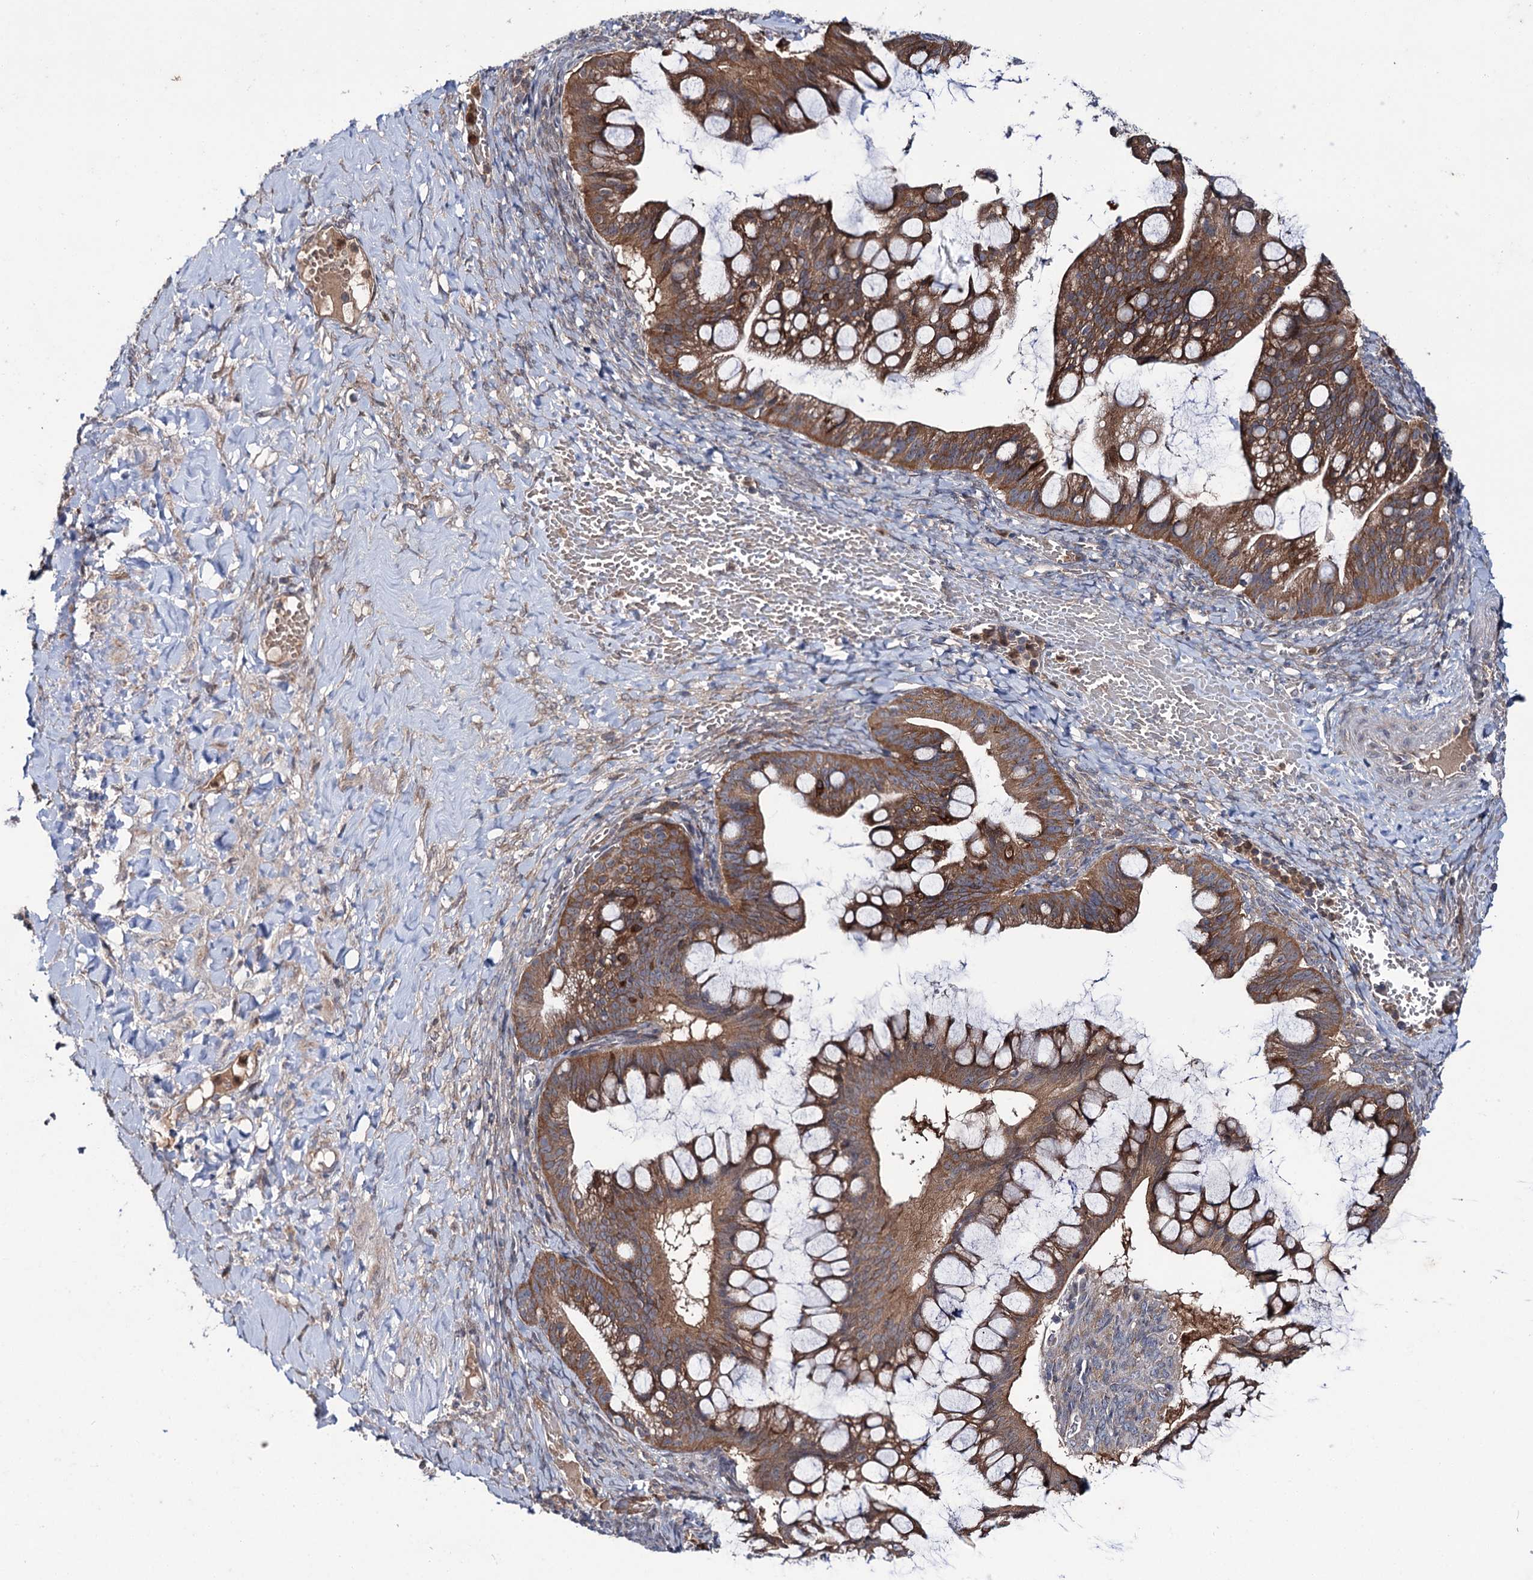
{"staining": {"intensity": "moderate", "quantity": ">75%", "location": "cytoplasmic/membranous"}, "tissue": "ovarian cancer", "cell_type": "Tumor cells", "image_type": "cancer", "snomed": [{"axis": "morphology", "description": "Cystadenocarcinoma, mucinous, NOS"}, {"axis": "topography", "description": "Ovary"}], "caption": "Immunohistochemistry (IHC) of human ovarian mucinous cystadenocarcinoma reveals medium levels of moderate cytoplasmic/membranous expression in about >75% of tumor cells. The staining is performed using DAB brown chromogen to label protein expression. The nuclei are counter-stained blue using hematoxylin.", "gene": "PTPN3", "patient": {"sex": "female", "age": 73}}